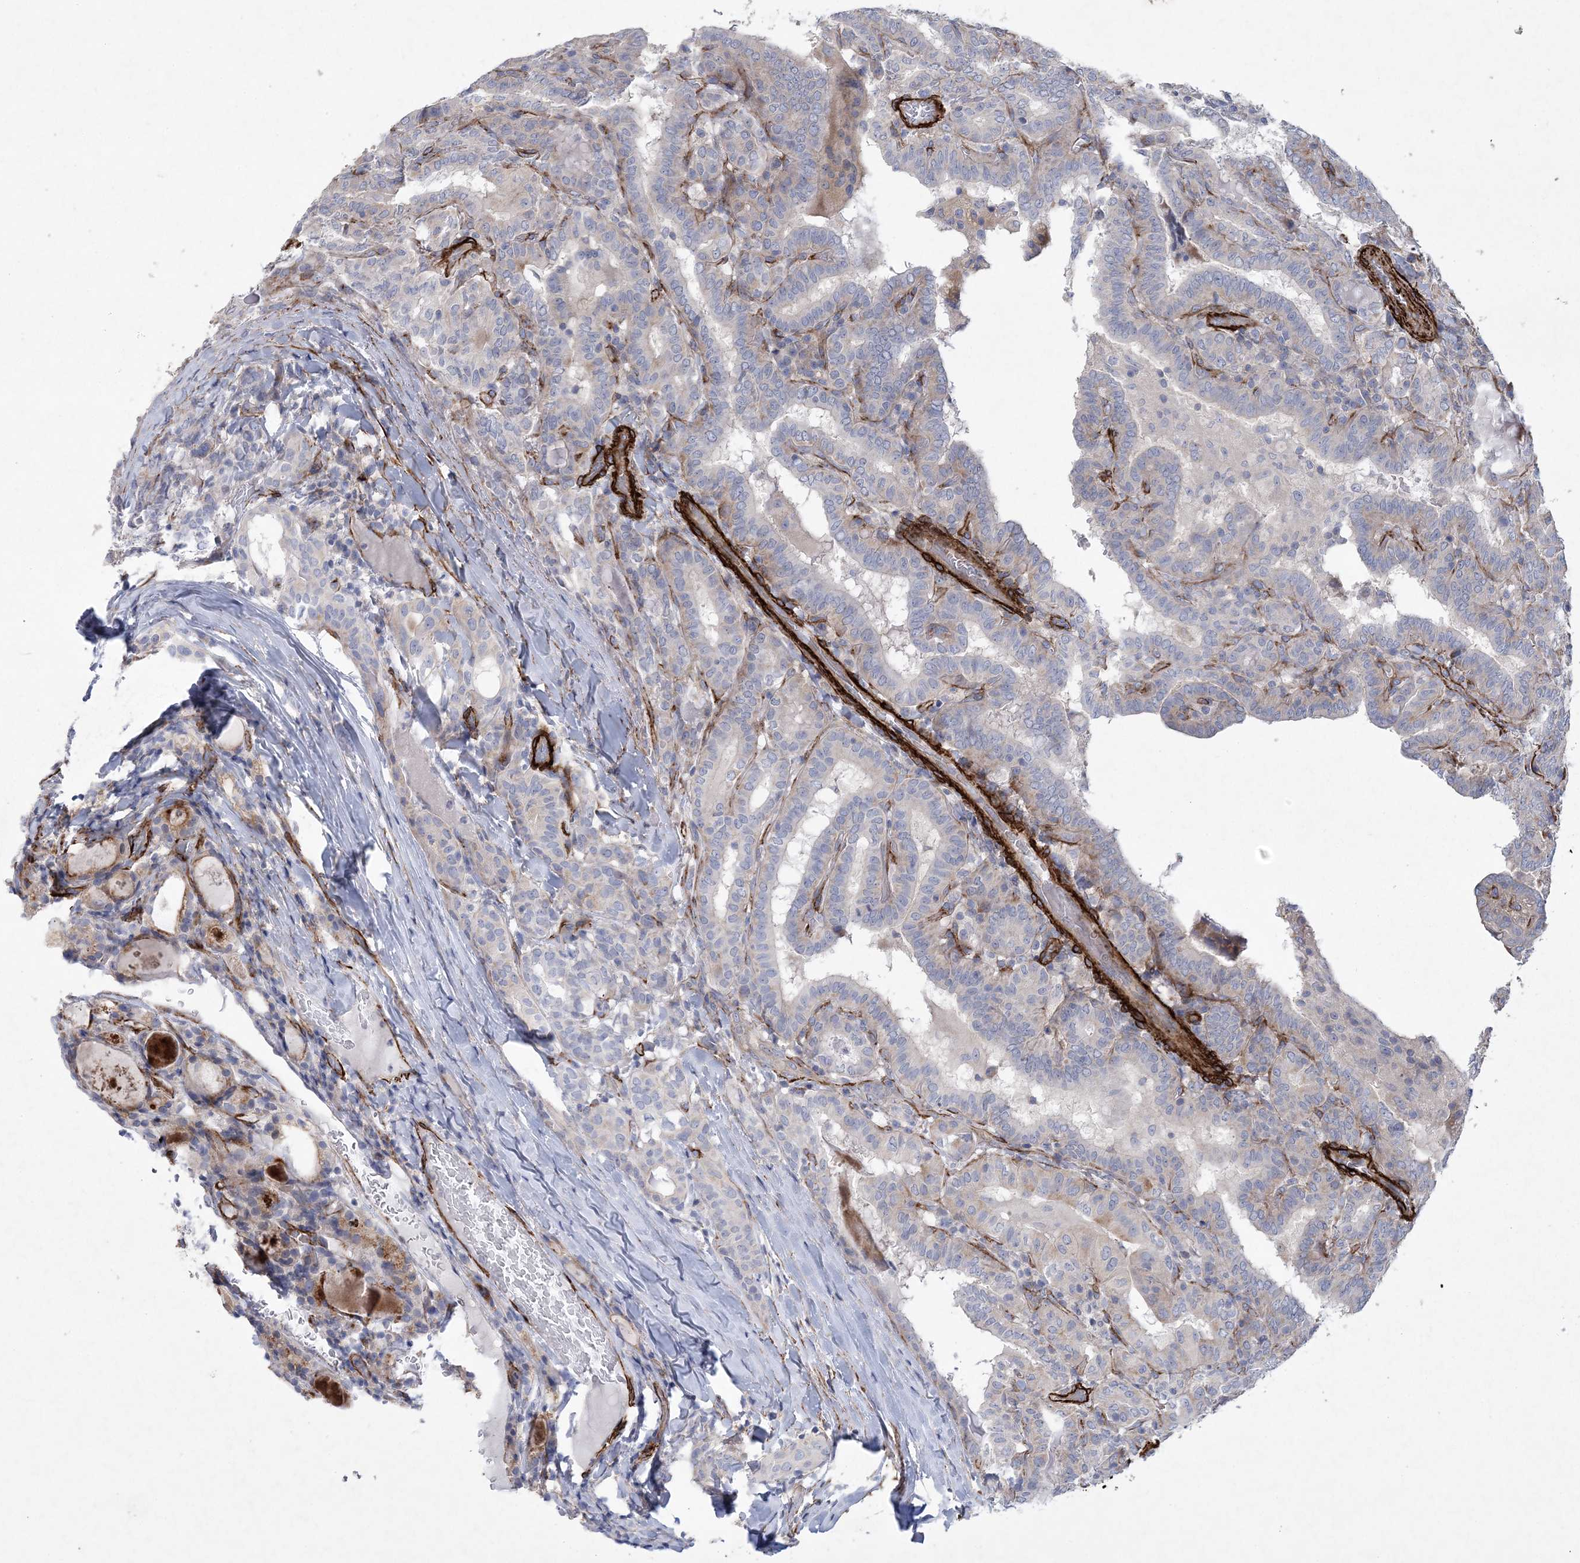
{"staining": {"intensity": "negative", "quantity": "none", "location": "none"}, "tissue": "thyroid cancer", "cell_type": "Tumor cells", "image_type": "cancer", "snomed": [{"axis": "morphology", "description": "Papillary adenocarcinoma, NOS"}, {"axis": "topography", "description": "Thyroid gland"}], "caption": "Tumor cells are negative for brown protein staining in thyroid papillary adenocarcinoma. Nuclei are stained in blue.", "gene": "ARSJ", "patient": {"sex": "female", "age": 72}}